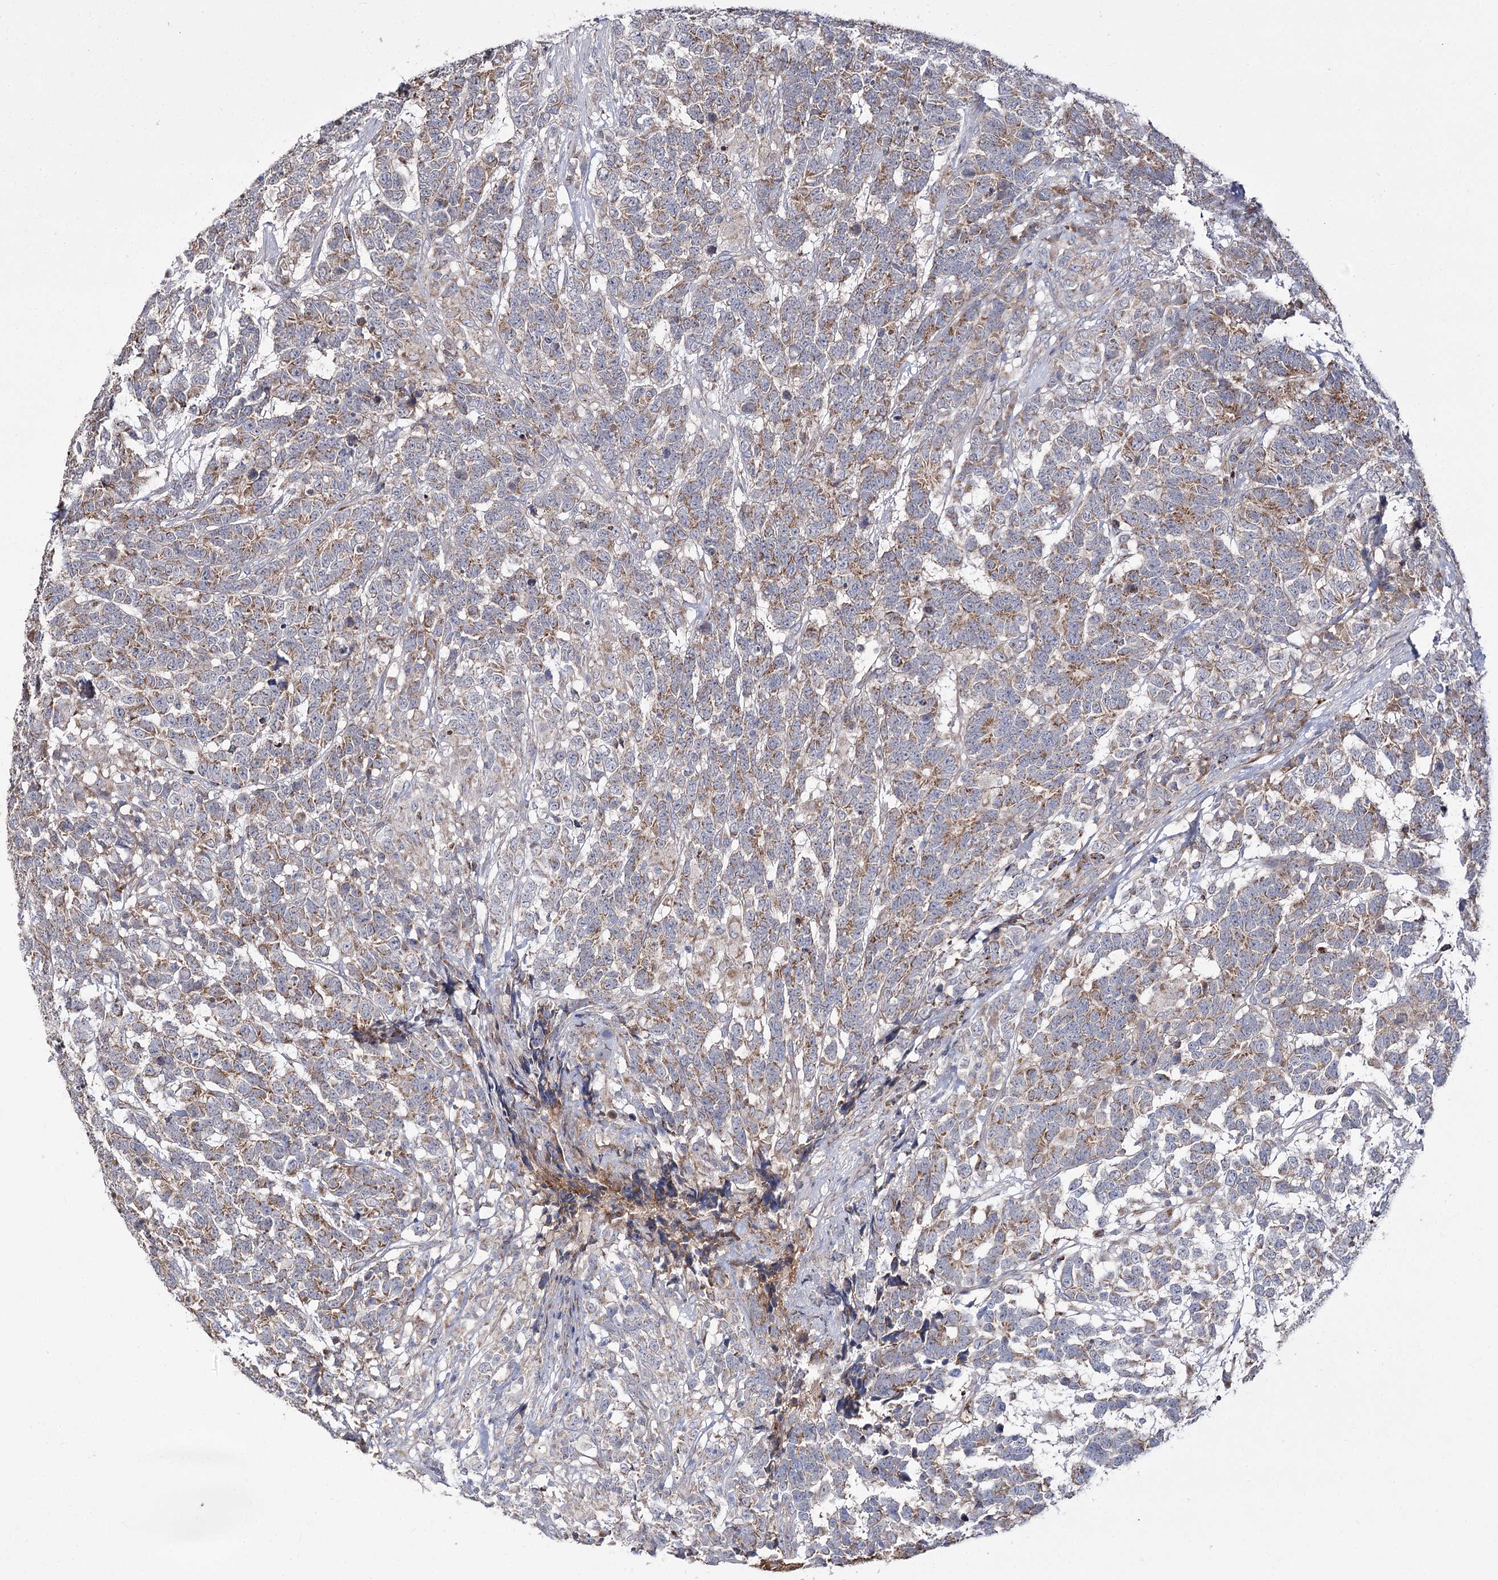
{"staining": {"intensity": "moderate", "quantity": ">75%", "location": "cytoplasmic/membranous"}, "tissue": "testis cancer", "cell_type": "Tumor cells", "image_type": "cancer", "snomed": [{"axis": "morphology", "description": "Carcinoma, Embryonal, NOS"}, {"axis": "topography", "description": "Testis"}], "caption": "Testis cancer (embryonal carcinoma) was stained to show a protein in brown. There is medium levels of moderate cytoplasmic/membranous expression in approximately >75% of tumor cells.", "gene": "NADK2", "patient": {"sex": "male", "age": 26}}